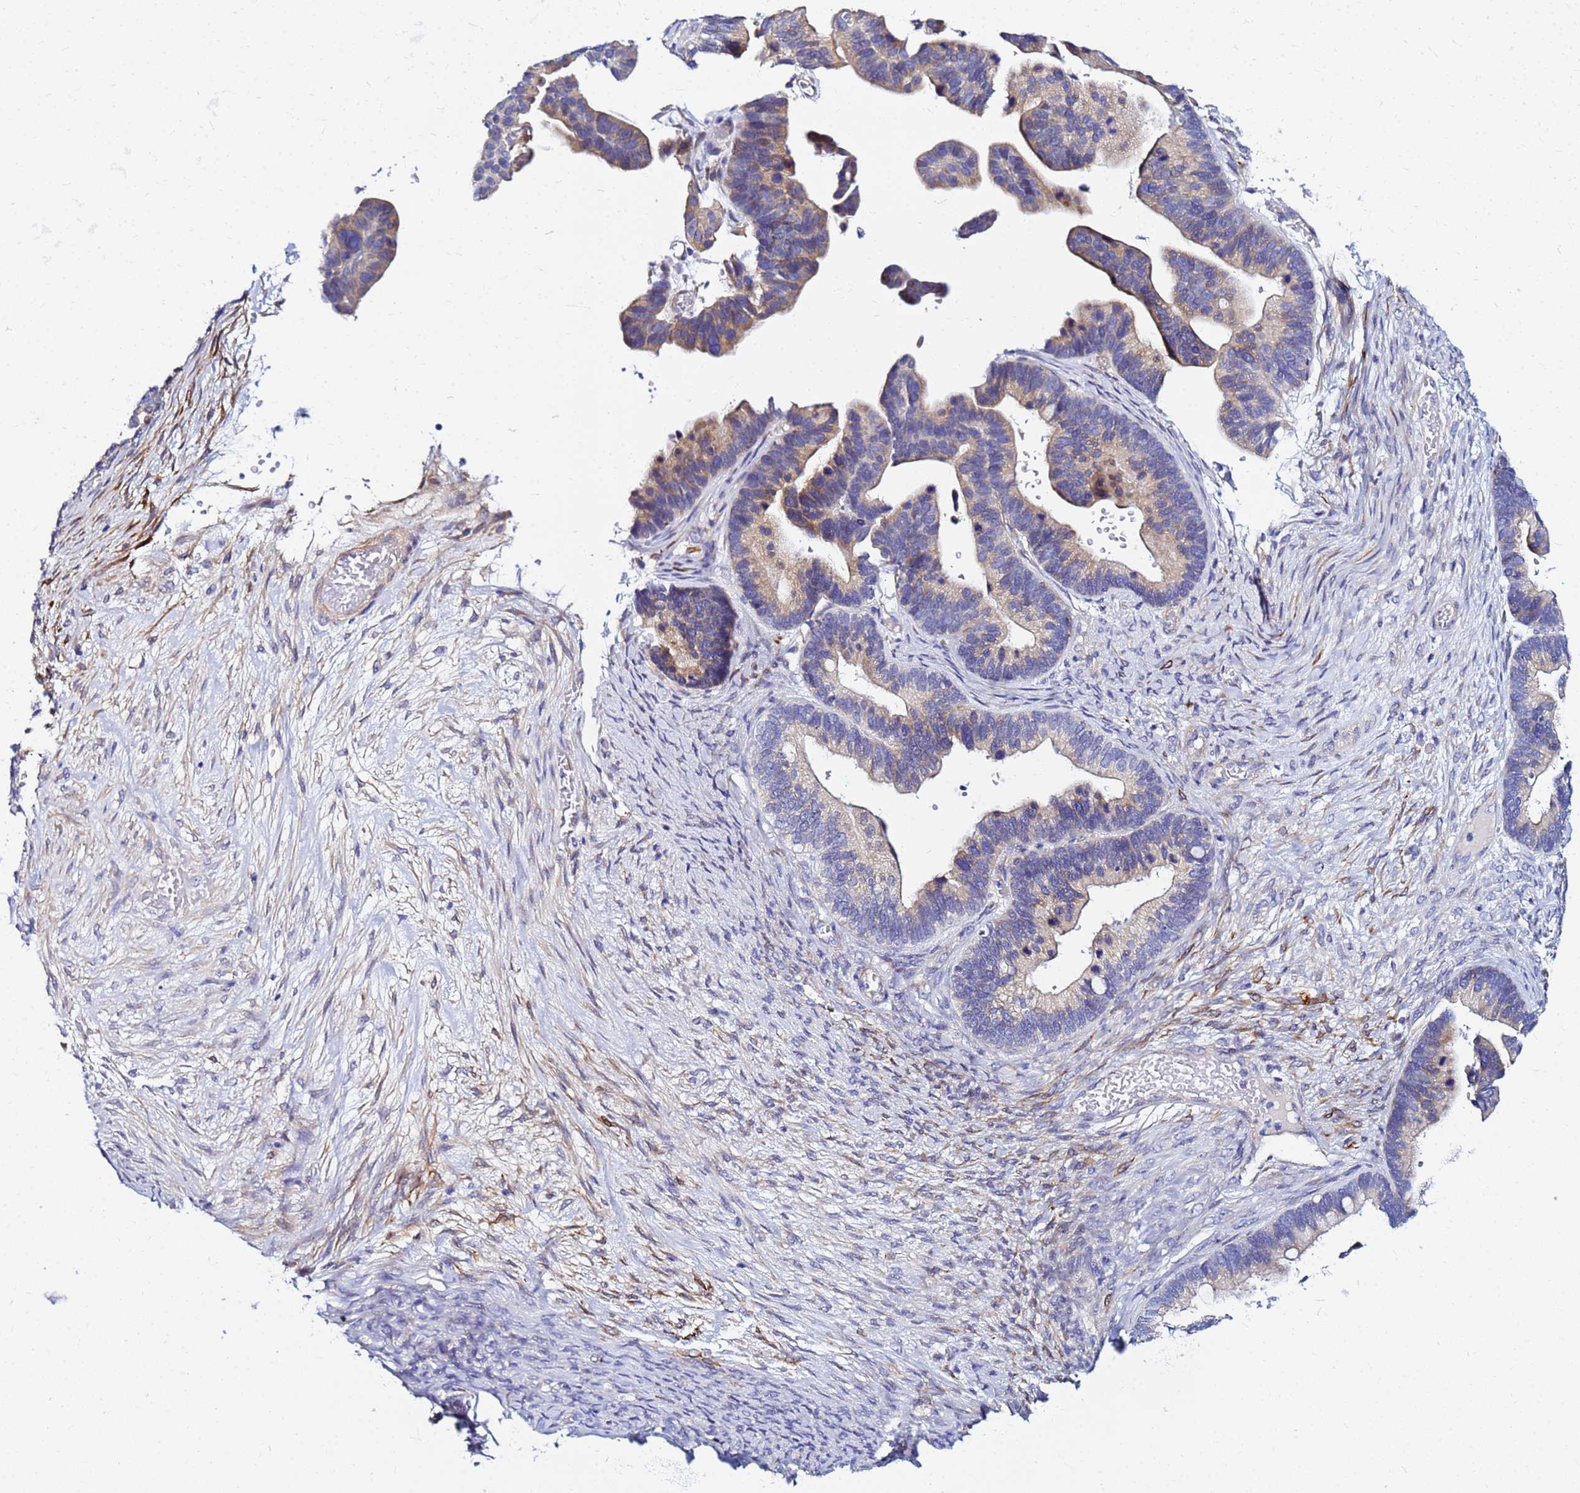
{"staining": {"intensity": "weak", "quantity": "25%-75%", "location": "cytoplasmic/membranous"}, "tissue": "ovarian cancer", "cell_type": "Tumor cells", "image_type": "cancer", "snomed": [{"axis": "morphology", "description": "Cystadenocarcinoma, serous, NOS"}, {"axis": "topography", "description": "Ovary"}], "caption": "IHC staining of ovarian cancer, which exhibits low levels of weak cytoplasmic/membranous expression in approximately 25%-75% of tumor cells indicating weak cytoplasmic/membranous protein staining. The staining was performed using DAB (brown) for protein detection and nuclei were counterstained in hematoxylin (blue).", "gene": "JRKL", "patient": {"sex": "female", "age": 56}}